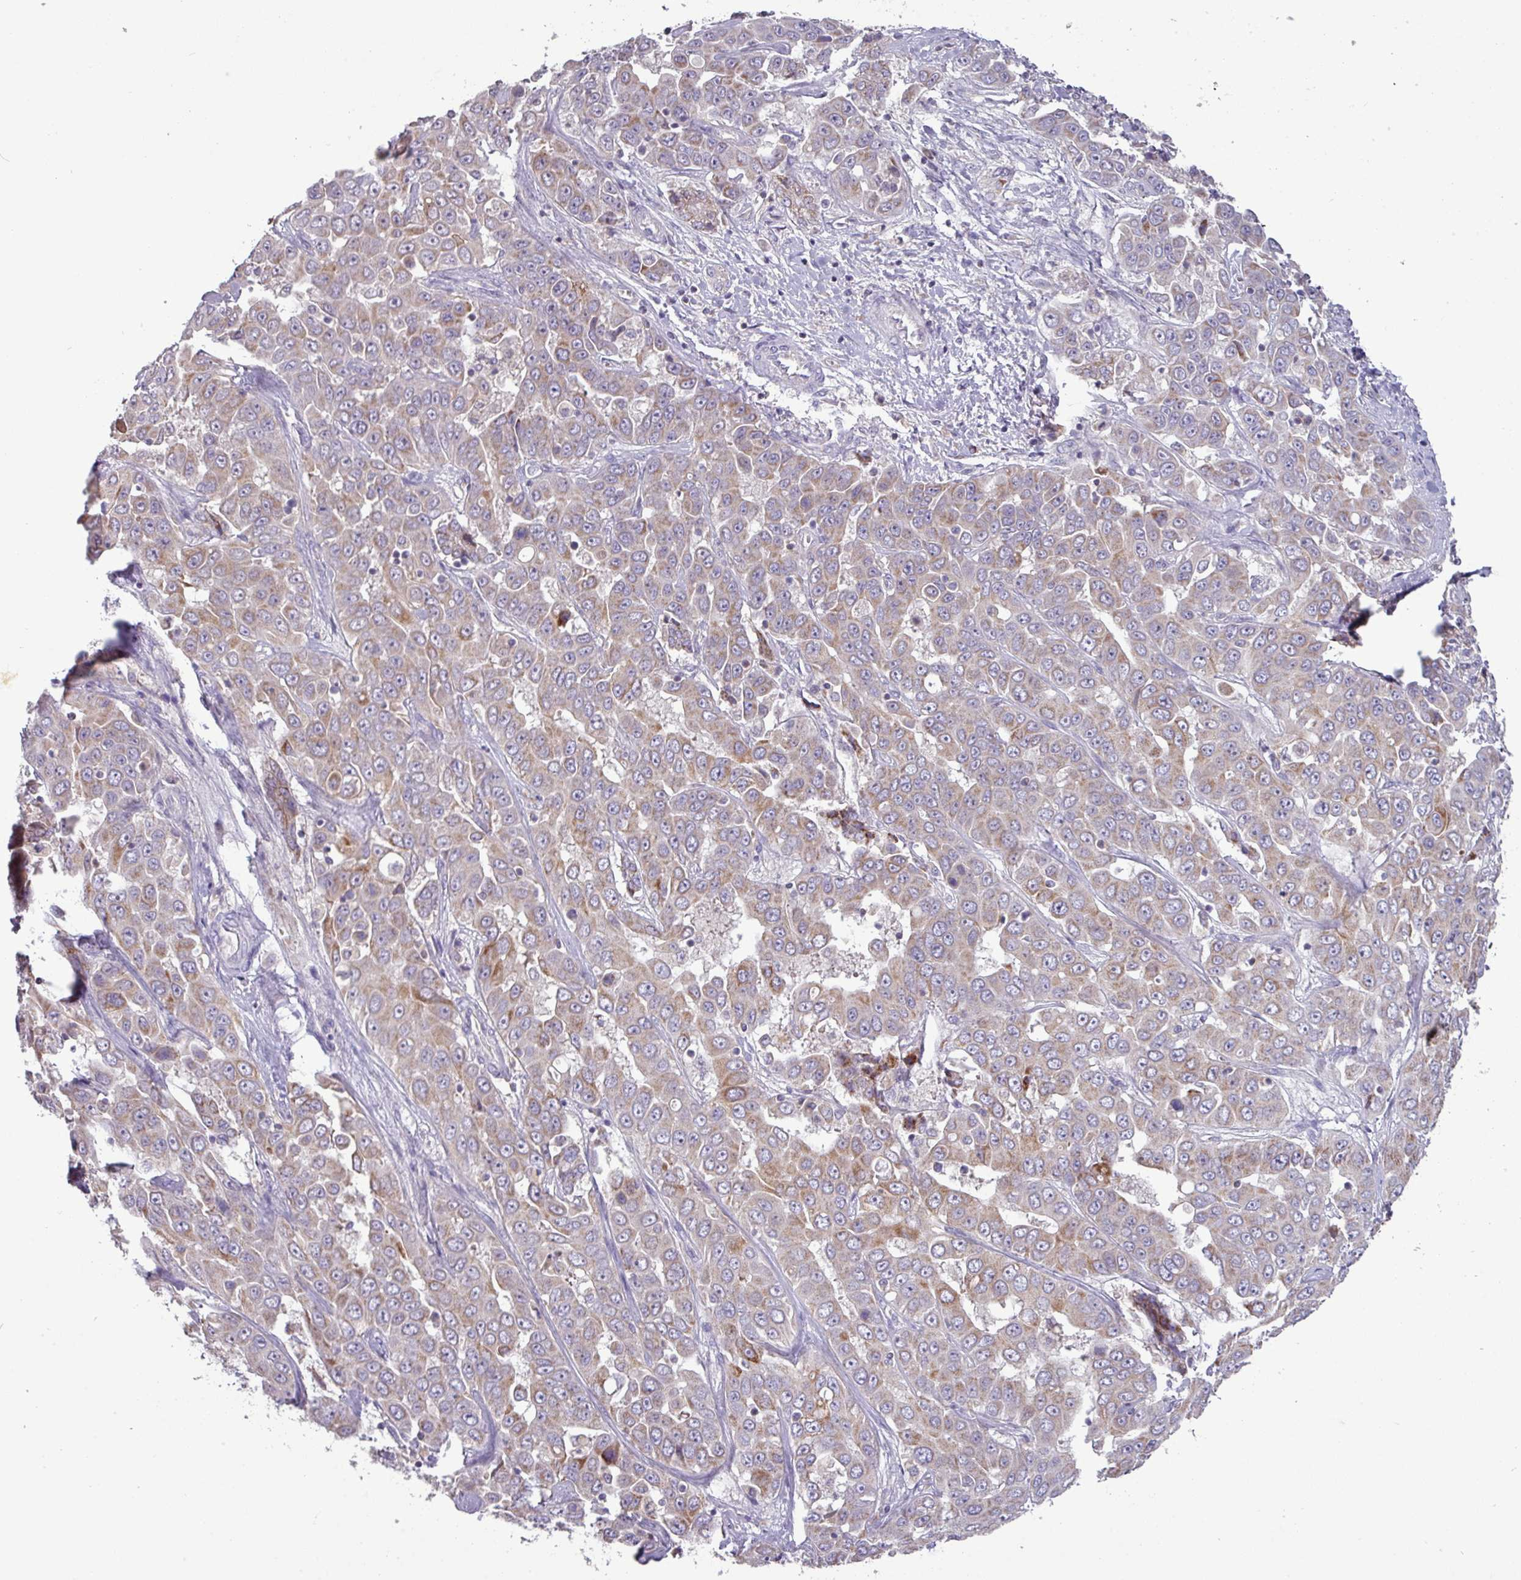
{"staining": {"intensity": "moderate", "quantity": "25%-75%", "location": "cytoplasmic/membranous"}, "tissue": "liver cancer", "cell_type": "Tumor cells", "image_type": "cancer", "snomed": [{"axis": "morphology", "description": "Cholangiocarcinoma"}, {"axis": "topography", "description": "Liver"}], "caption": "The photomicrograph reveals immunohistochemical staining of cholangiocarcinoma (liver). There is moderate cytoplasmic/membranous expression is identified in approximately 25%-75% of tumor cells. Using DAB (3,3'-diaminobenzidine) (brown) and hematoxylin (blue) stains, captured at high magnification using brightfield microscopy.", "gene": "TRAPPC1", "patient": {"sex": "female", "age": 52}}